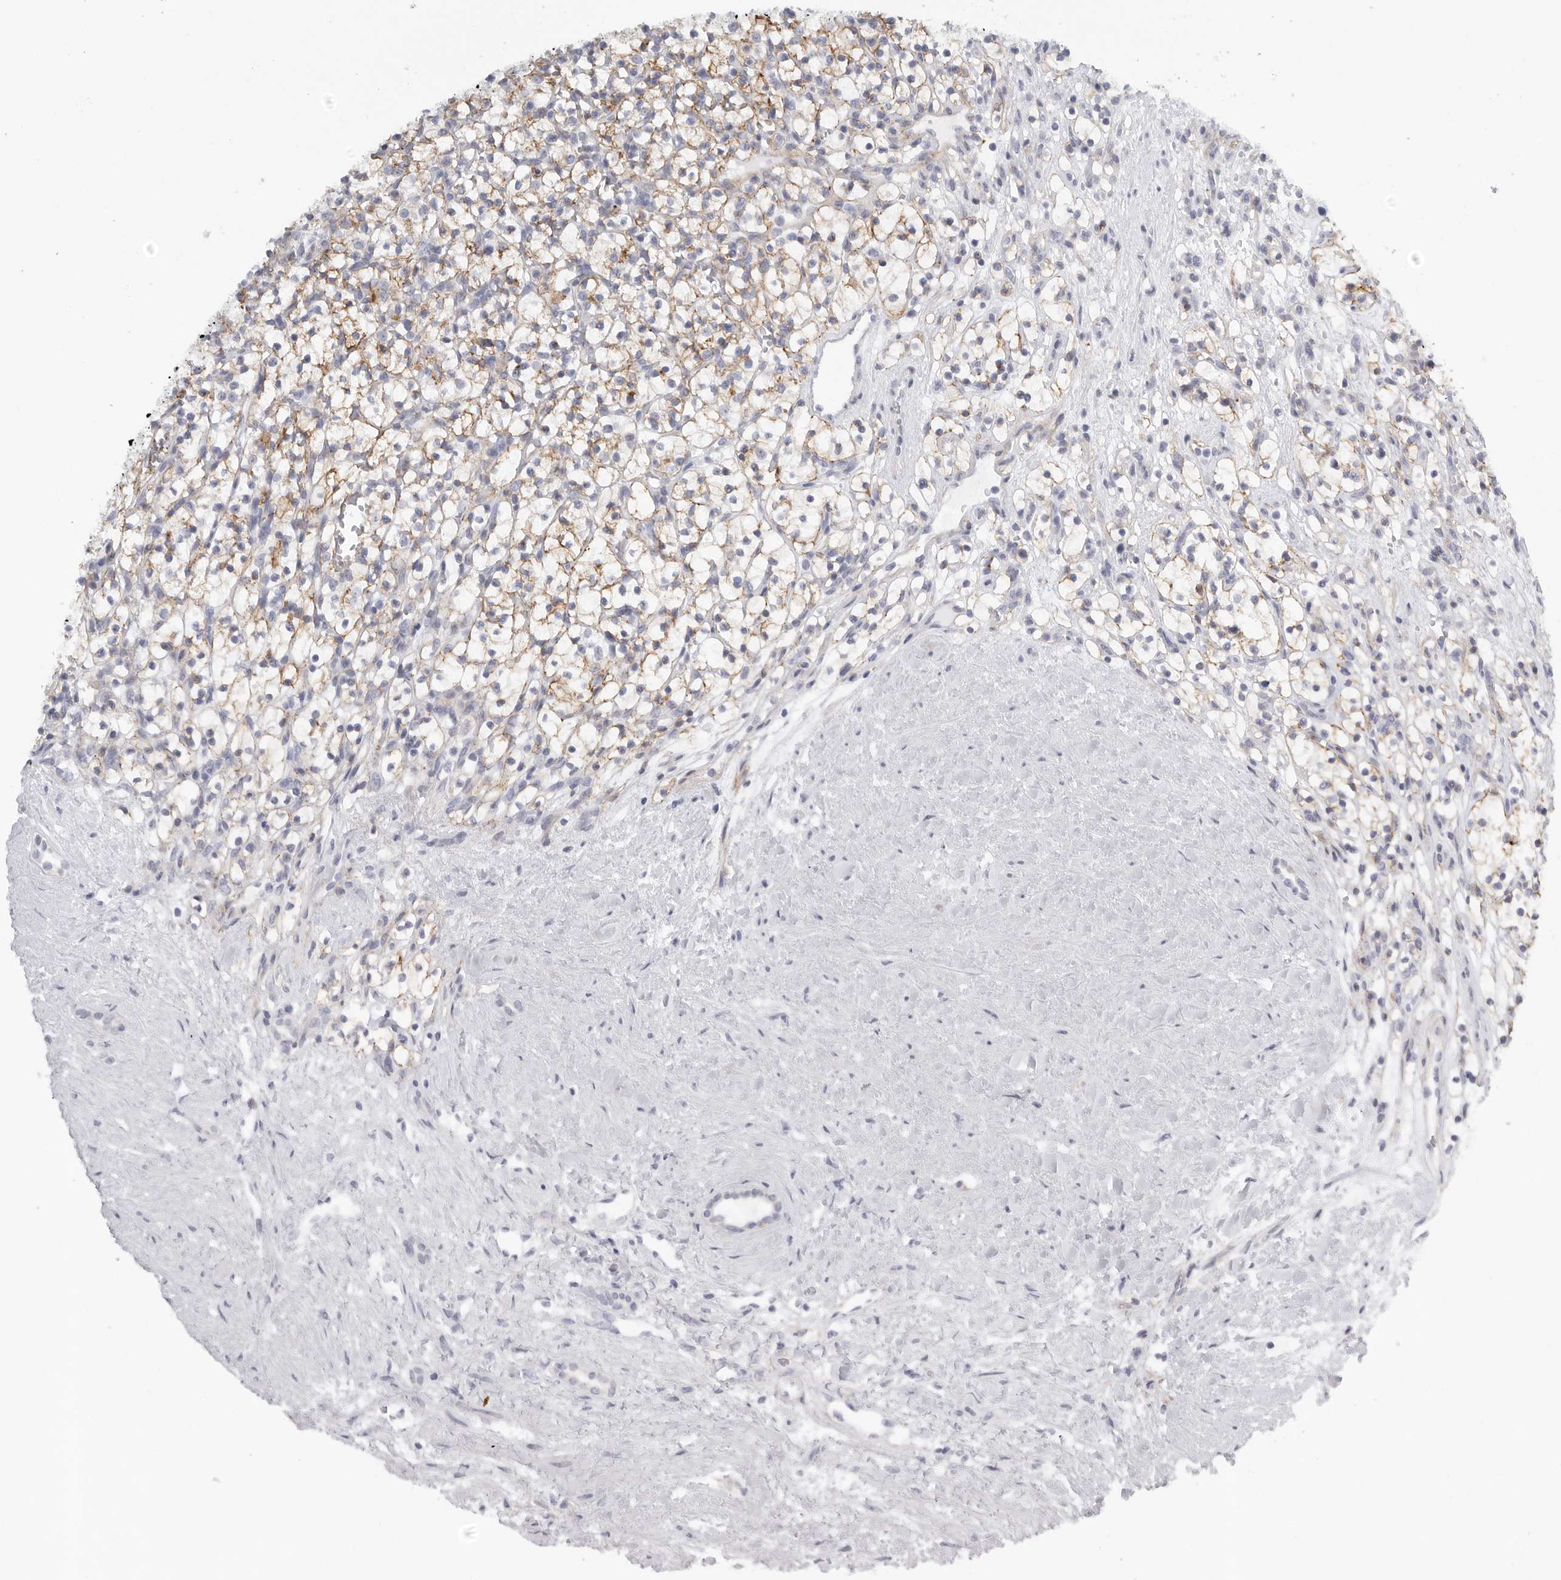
{"staining": {"intensity": "moderate", "quantity": ">75%", "location": "cytoplasmic/membranous"}, "tissue": "renal cancer", "cell_type": "Tumor cells", "image_type": "cancer", "snomed": [{"axis": "morphology", "description": "Adenocarcinoma, NOS"}, {"axis": "topography", "description": "Kidney"}], "caption": "Protein analysis of renal cancer tissue reveals moderate cytoplasmic/membranous expression in about >75% of tumor cells.", "gene": "TNR", "patient": {"sex": "female", "age": 57}}